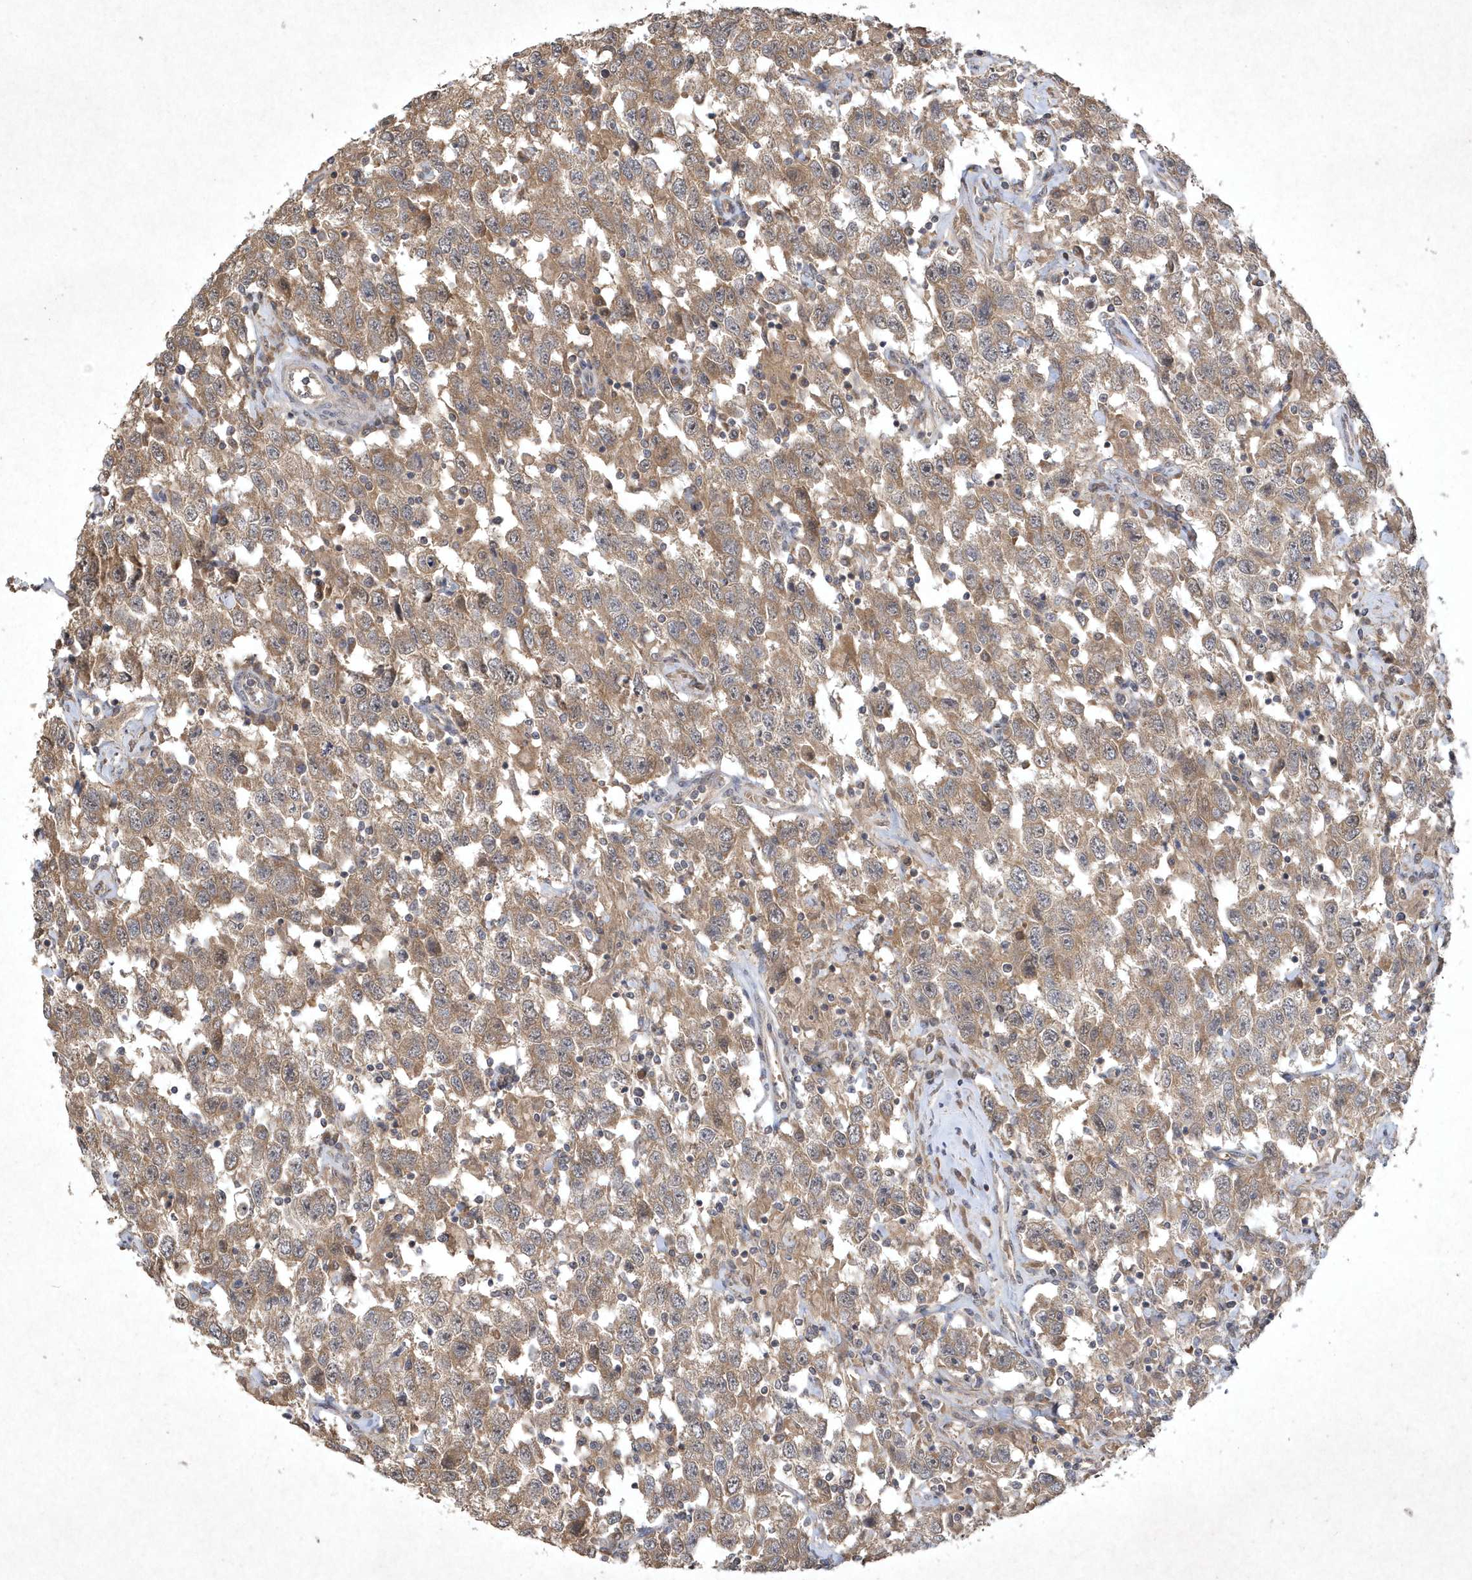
{"staining": {"intensity": "weak", "quantity": ">75%", "location": "cytoplasmic/membranous"}, "tissue": "testis cancer", "cell_type": "Tumor cells", "image_type": "cancer", "snomed": [{"axis": "morphology", "description": "Seminoma, NOS"}, {"axis": "topography", "description": "Testis"}], "caption": "Weak cytoplasmic/membranous staining is present in about >75% of tumor cells in testis cancer (seminoma). The staining was performed using DAB to visualize the protein expression in brown, while the nuclei were stained in blue with hematoxylin (Magnification: 20x).", "gene": "AKR7A2", "patient": {"sex": "male", "age": 41}}